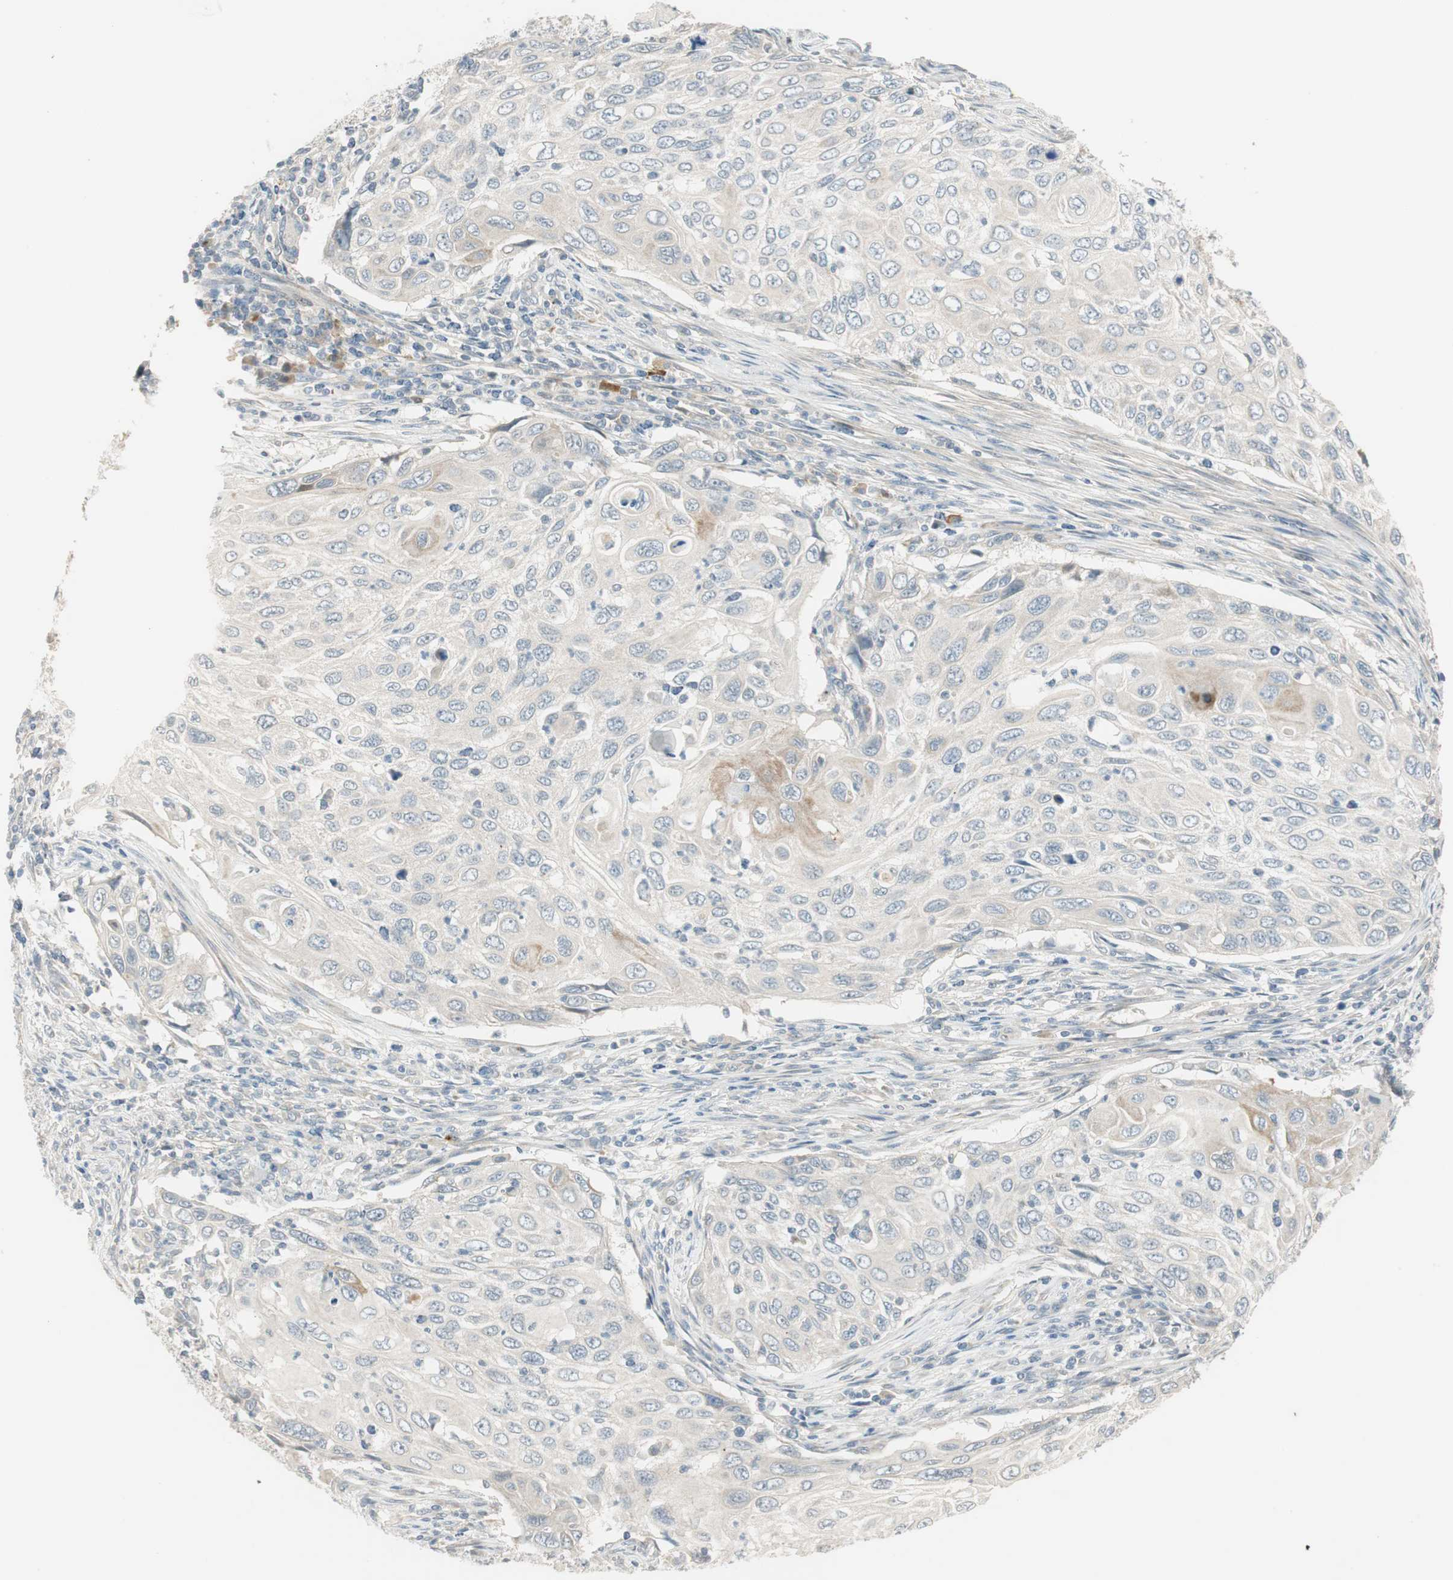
{"staining": {"intensity": "weak", "quantity": "<25%", "location": "cytoplasmic/membranous"}, "tissue": "cervical cancer", "cell_type": "Tumor cells", "image_type": "cancer", "snomed": [{"axis": "morphology", "description": "Squamous cell carcinoma, NOS"}, {"axis": "topography", "description": "Cervix"}], "caption": "A micrograph of human cervical squamous cell carcinoma is negative for staining in tumor cells.", "gene": "PCDHB15", "patient": {"sex": "female", "age": 70}}